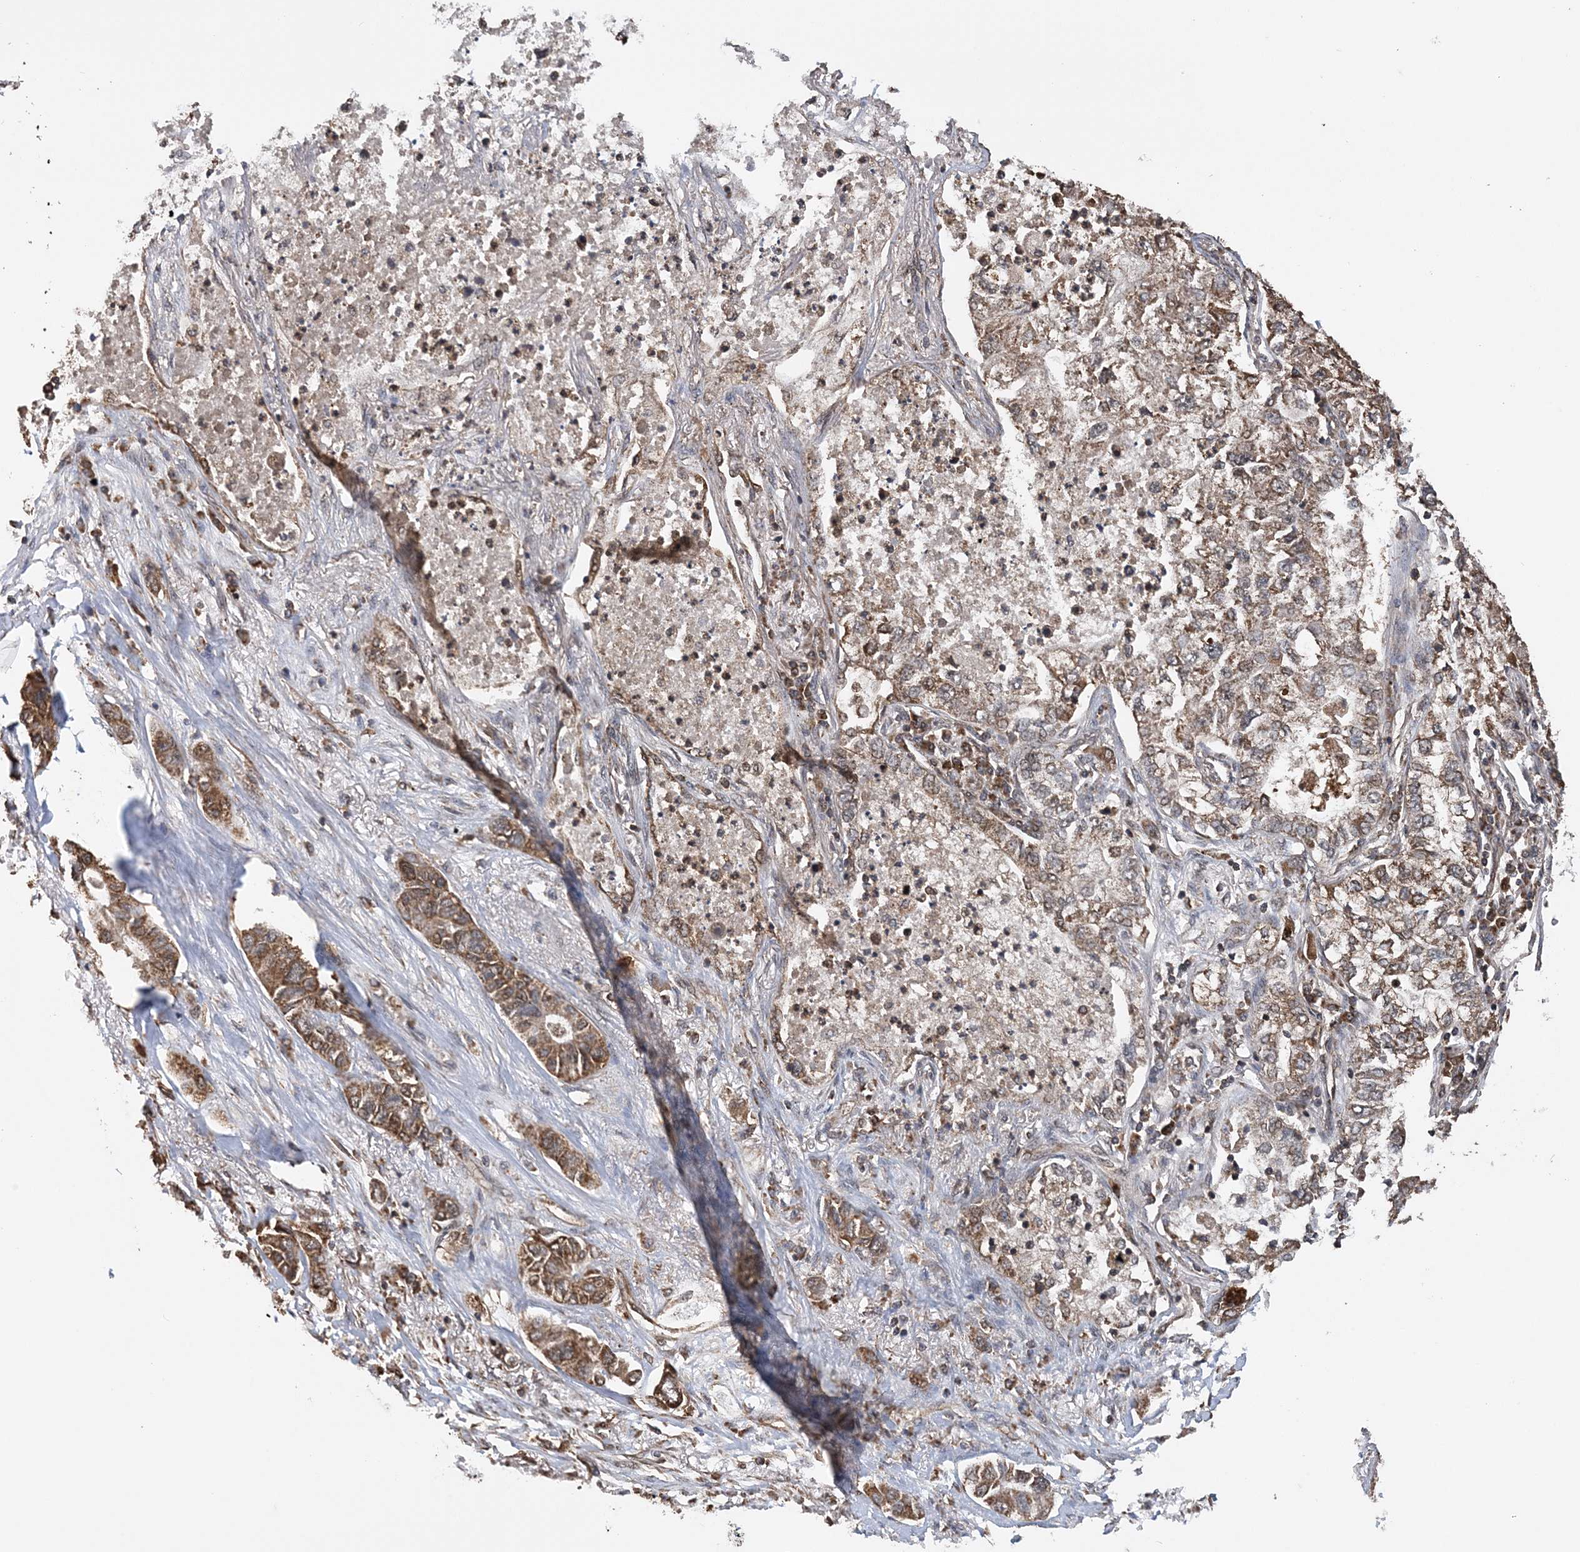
{"staining": {"intensity": "moderate", "quantity": ">75%", "location": "cytoplasmic/membranous"}, "tissue": "lung cancer", "cell_type": "Tumor cells", "image_type": "cancer", "snomed": [{"axis": "morphology", "description": "Adenocarcinoma, NOS"}, {"axis": "topography", "description": "Lung"}], "caption": "Immunohistochemical staining of human lung cancer shows moderate cytoplasmic/membranous protein staining in about >75% of tumor cells.", "gene": "PCBP1", "patient": {"sex": "male", "age": 49}}